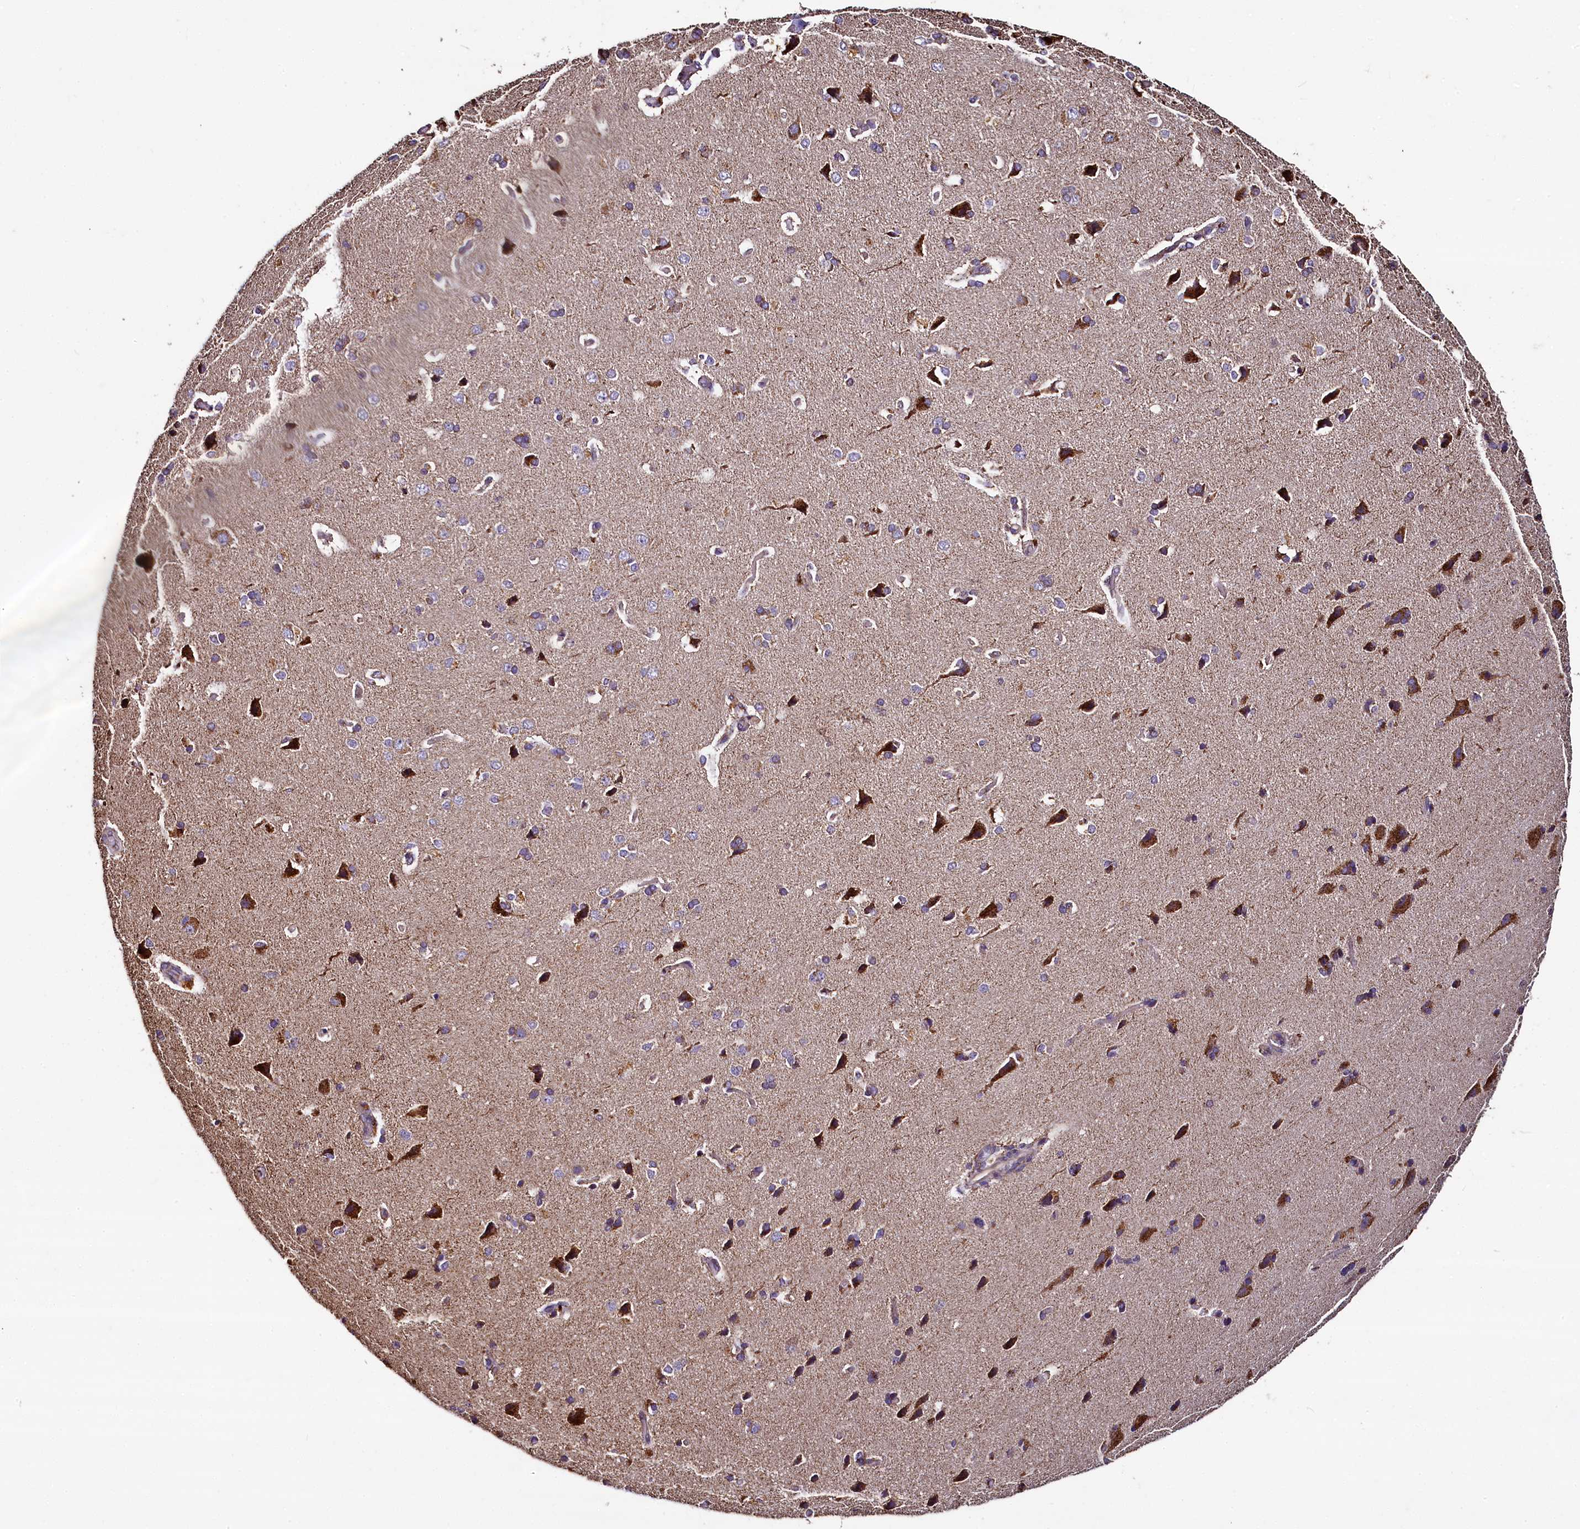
{"staining": {"intensity": "negative", "quantity": "none", "location": "none"}, "tissue": "cerebral cortex", "cell_type": "Endothelial cells", "image_type": "normal", "snomed": [{"axis": "morphology", "description": "Normal tissue, NOS"}, {"axis": "topography", "description": "Cerebral cortex"}], "caption": "Immunohistochemistry (IHC) of unremarkable human cerebral cortex reveals no staining in endothelial cells.", "gene": "COQ9", "patient": {"sex": "male", "age": 62}}